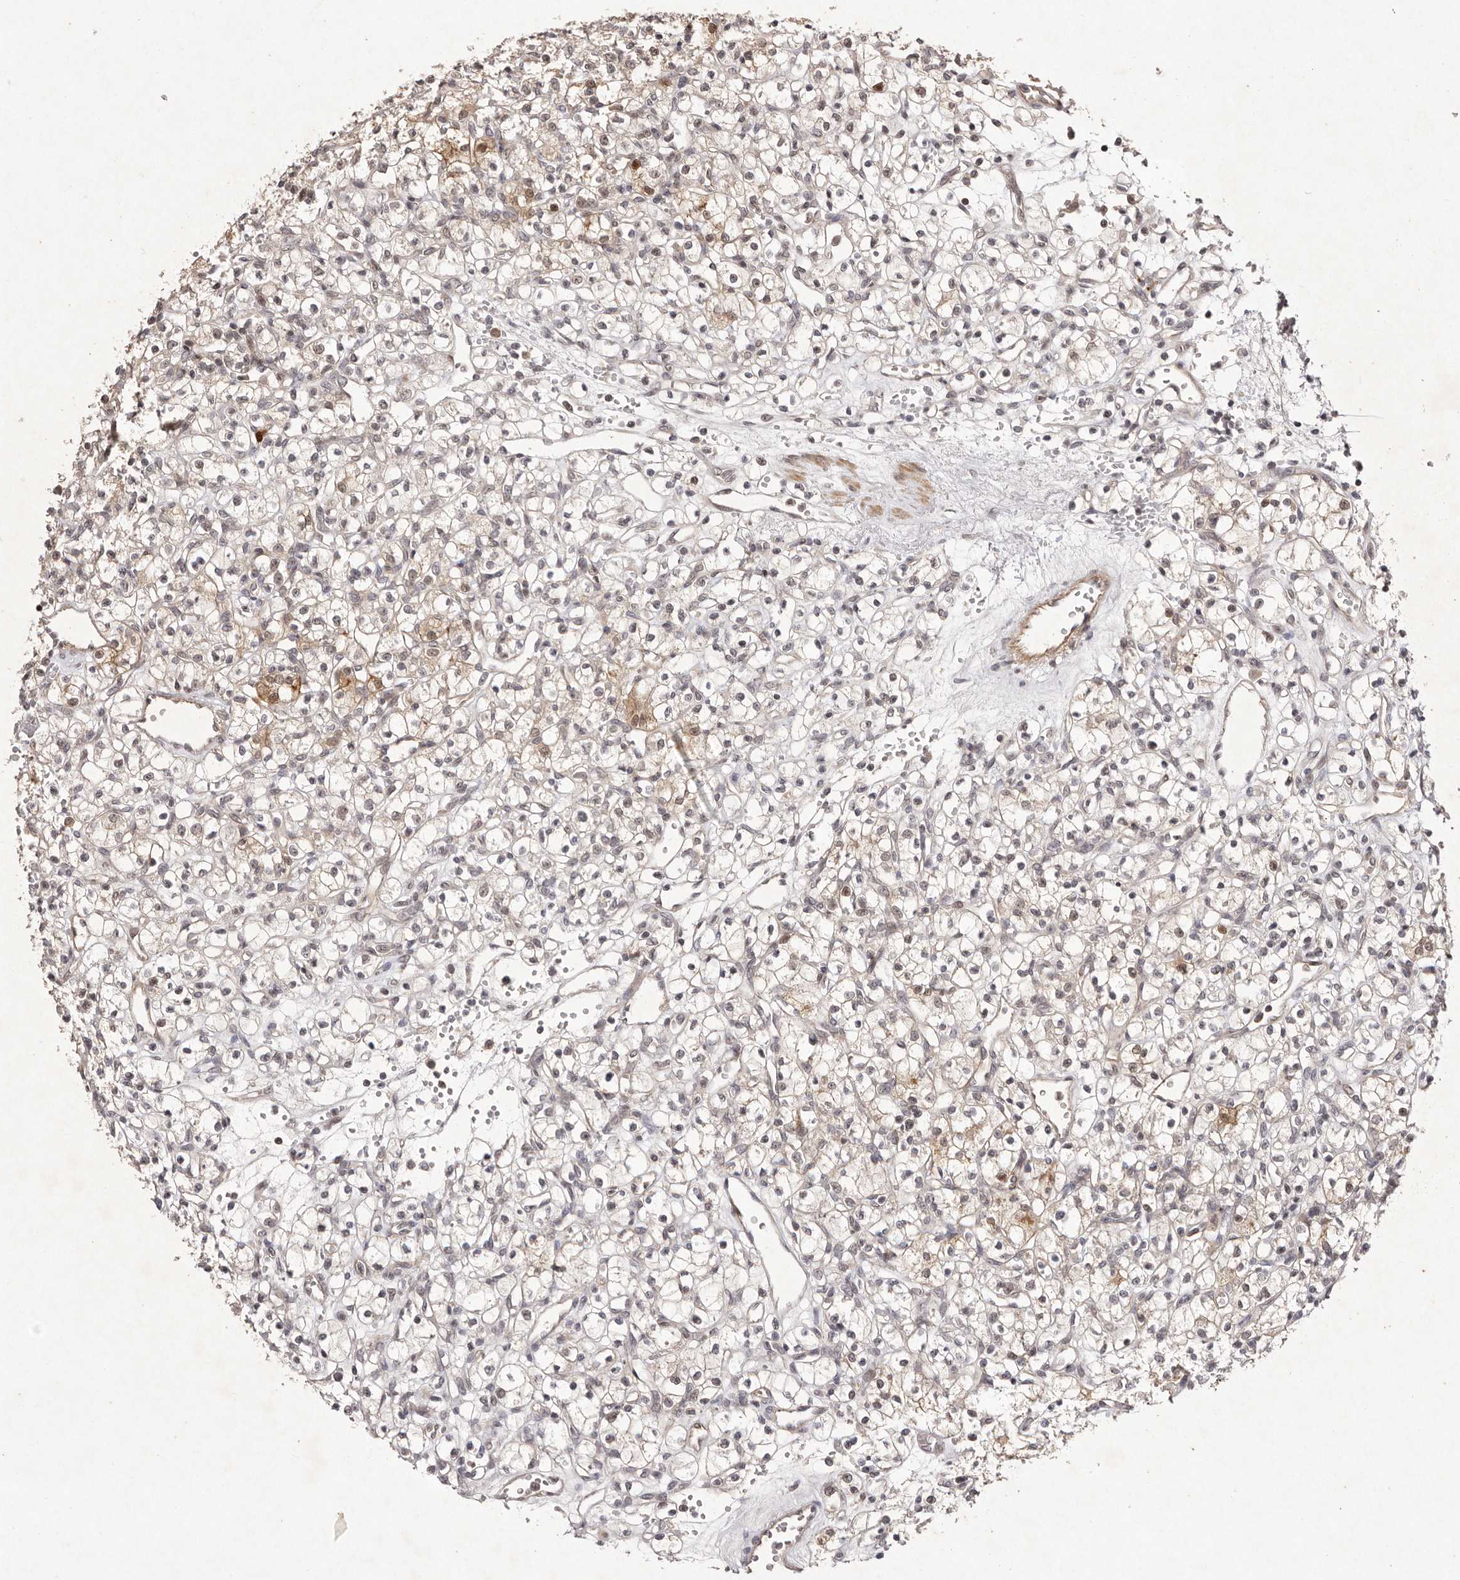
{"staining": {"intensity": "weak", "quantity": "25%-75%", "location": "cytoplasmic/membranous,nuclear"}, "tissue": "renal cancer", "cell_type": "Tumor cells", "image_type": "cancer", "snomed": [{"axis": "morphology", "description": "Adenocarcinoma, NOS"}, {"axis": "topography", "description": "Kidney"}], "caption": "Human renal cancer stained for a protein (brown) reveals weak cytoplasmic/membranous and nuclear positive expression in about 25%-75% of tumor cells.", "gene": "BUD31", "patient": {"sex": "female", "age": 59}}